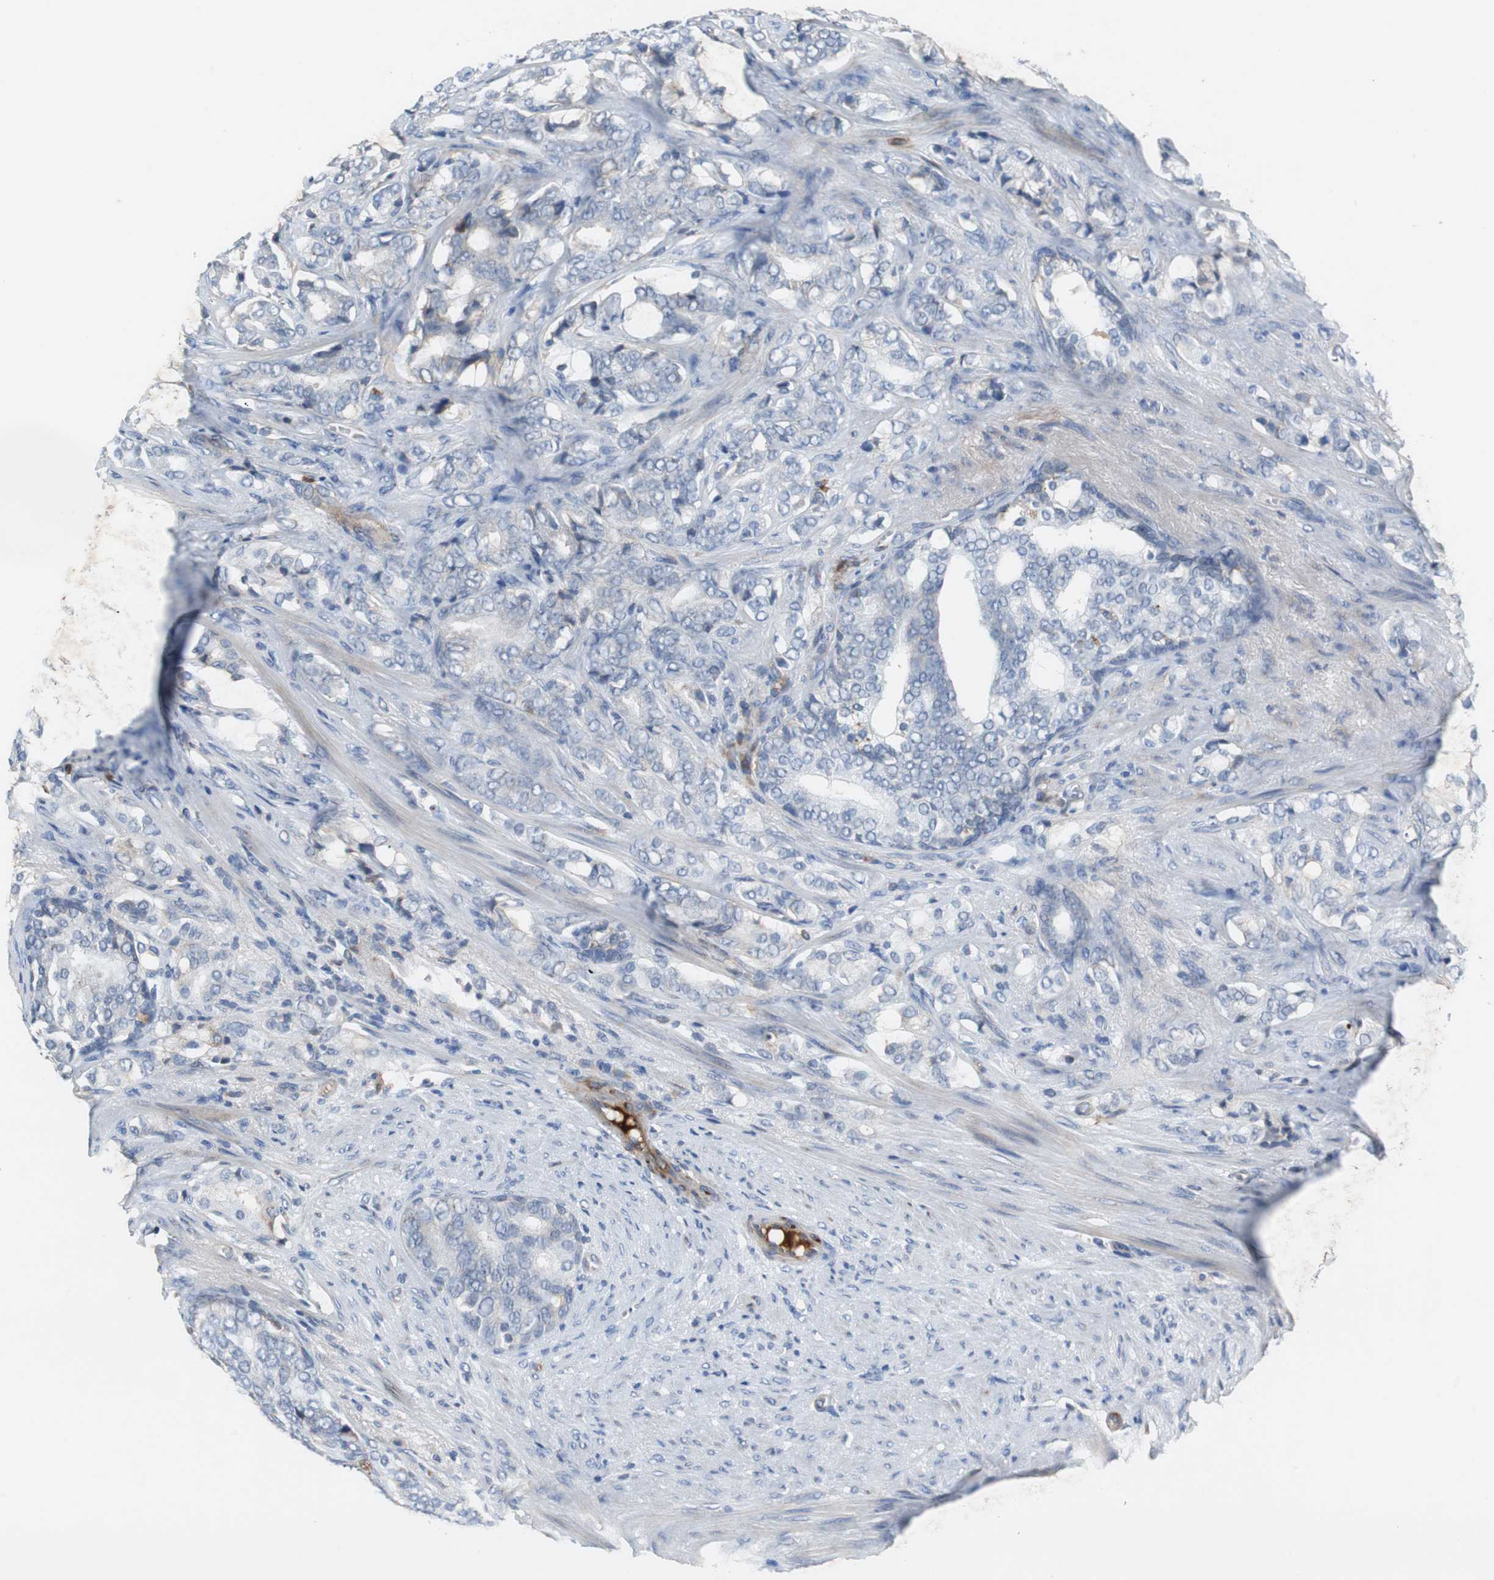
{"staining": {"intensity": "negative", "quantity": "none", "location": "none"}, "tissue": "prostate cancer", "cell_type": "Tumor cells", "image_type": "cancer", "snomed": [{"axis": "morphology", "description": "Adenocarcinoma, Low grade"}, {"axis": "topography", "description": "Prostate"}], "caption": "Immunohistochemical staining of human adenocarcinoma (low-grade) (prostate) reveals no significant positivity in tumor cells.", "gene": "SORT1", "patient": {"sex": "male", "age": 58}}